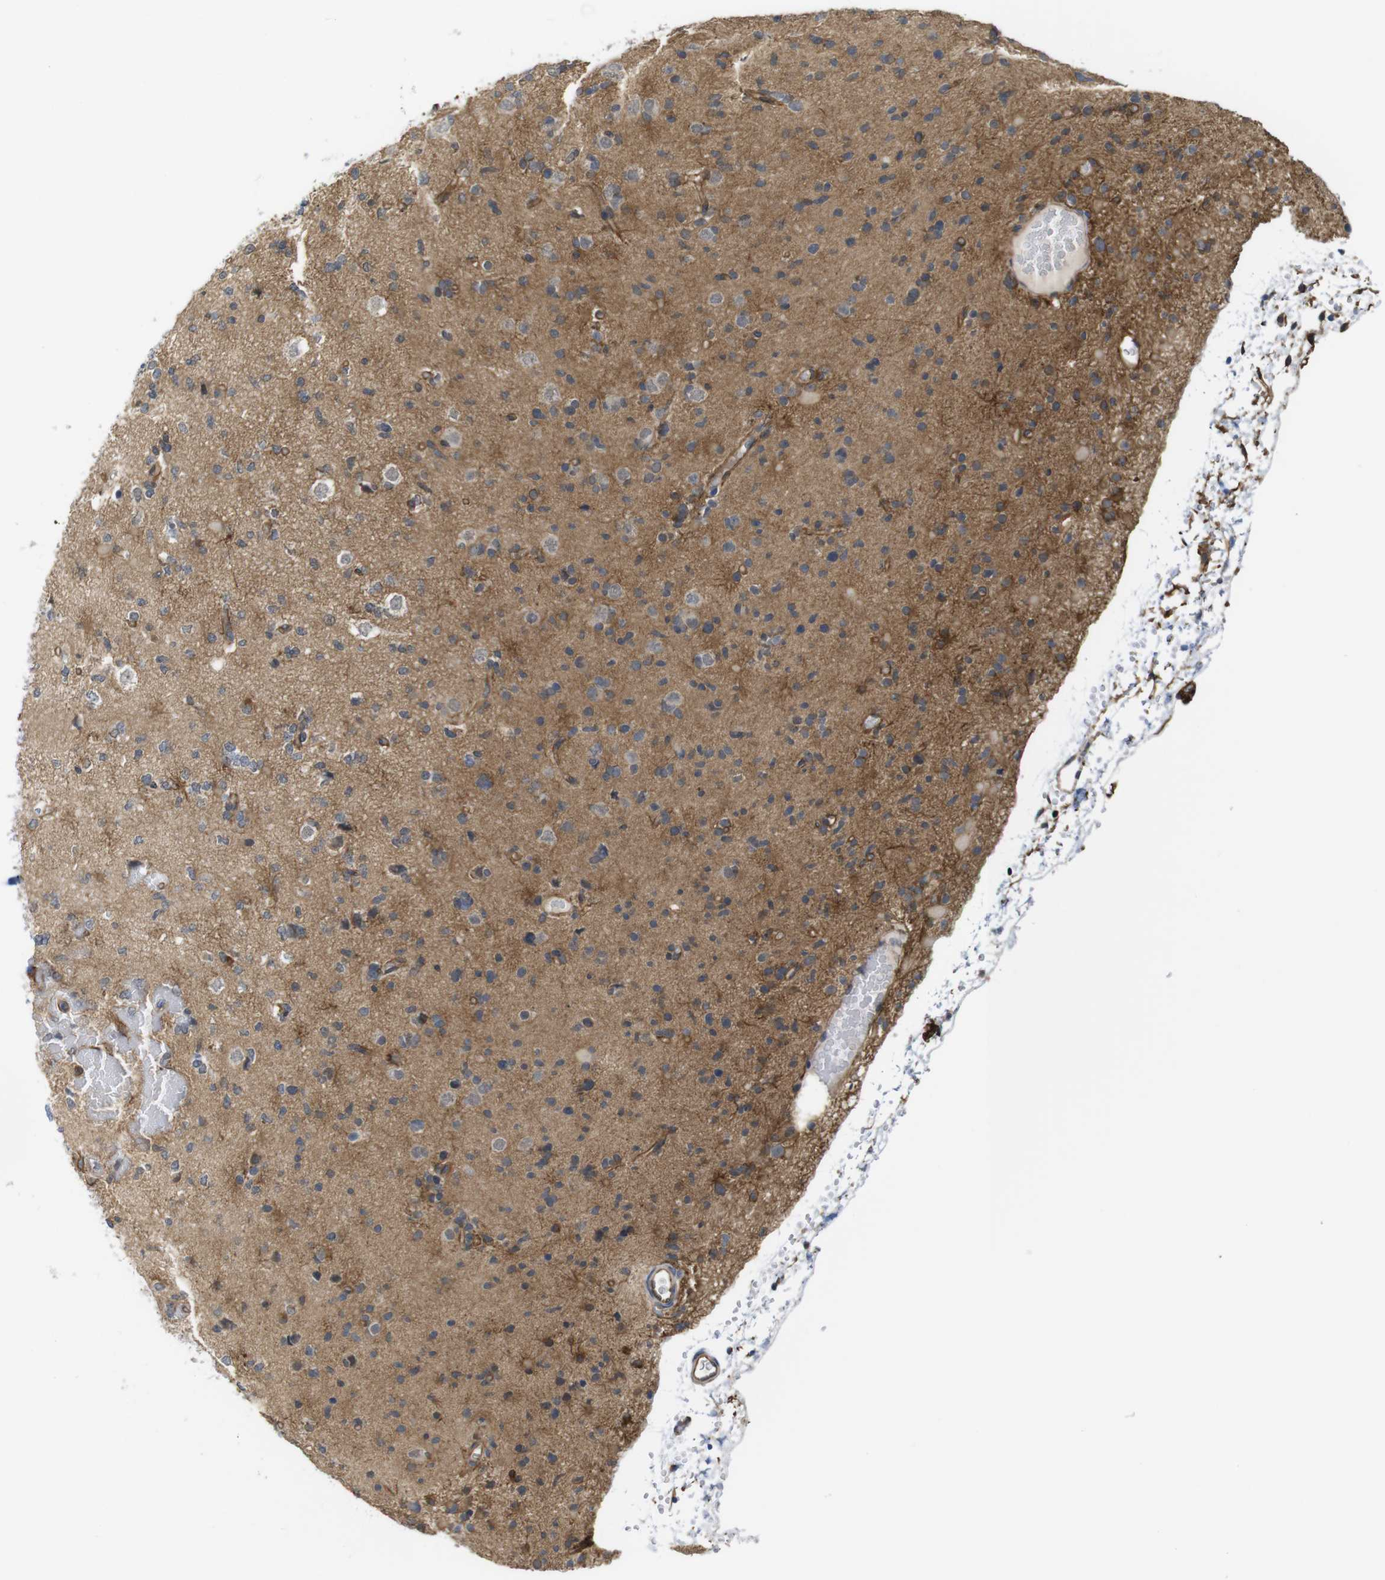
{"staining": {"intensity": "moderate", "quantity": "<25%", "location": "cytoplasmic/membranous"}, "tissue": "glioma", "cell_type": "Tumor cells", "image_type": "cancer", "snomed": [{"axis": "morphology", "description": "Glioma, malignant, Low grade"}, {"axis": "topography", "description": "Brain"}], "caption": "Glioma stained with immunohistochemistry reveals moderate cytoplasmic/membranous expression in about <25% of tumor cells.", "gene": "ZDHHC5", "patient": {"sex": "female", "age": 22}}